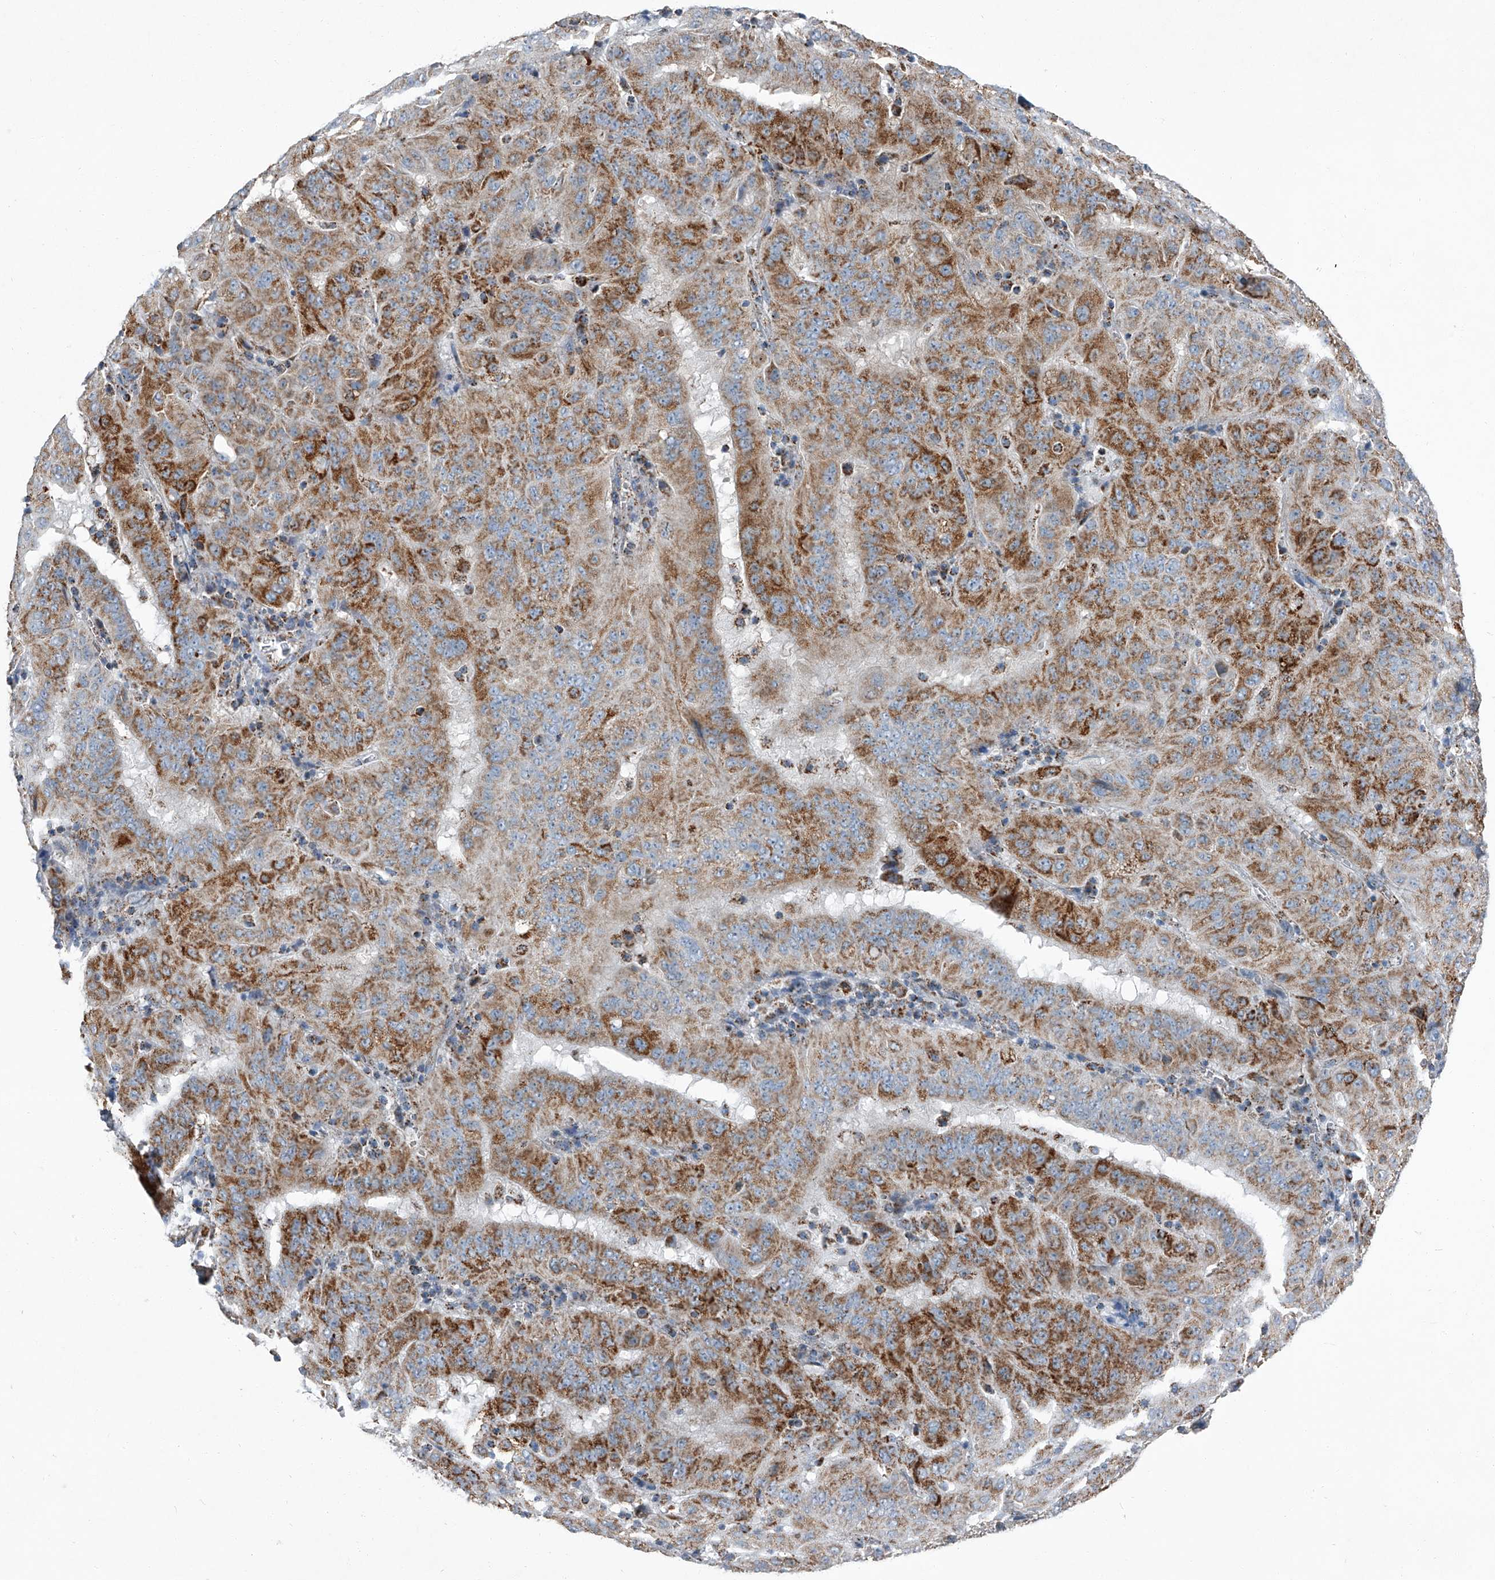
{"staining": {"intensity": "moderate", "quantity": ">75%", "location": "cytoplasmic/membranous"}, "tissue": "pancreatic cancer", "cell_type": "Tumor cells", "image_type": "cancer", "snomed": [{"axis": "morphology", "description": "Adenocarcinoma, NOS"}, {"axis": "topography", "description": "Pancreas"}], "caption": "Moderate cytoplasmic/membranous expression is appreciated in approximately >75% of tumor cells in pancreatic cancer. (Brightfield microscopy of DAB IHC at high magnification).", "gene": "CHRNA7", "patient": {"sex": "male", "age": 63}}